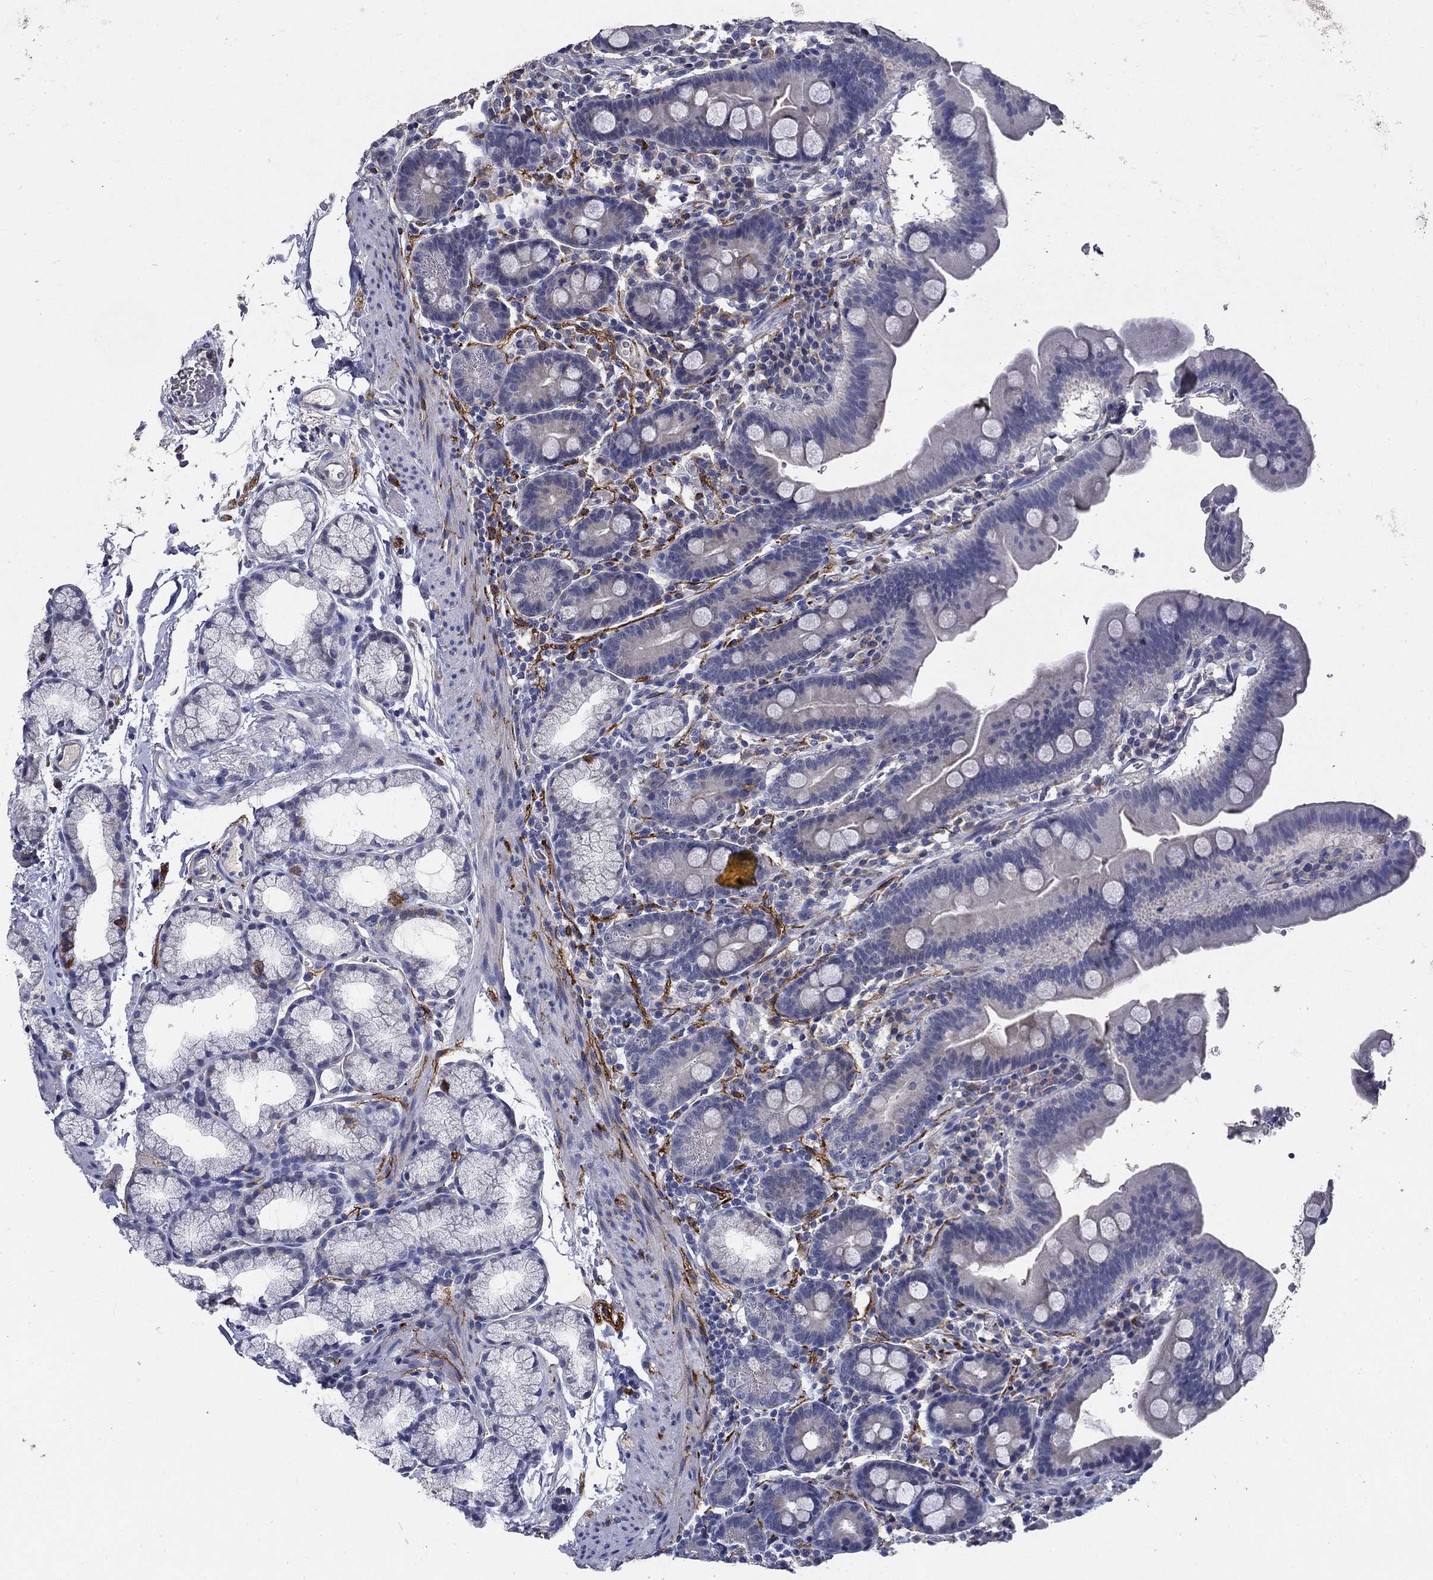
{"staining": {"intensity": "negative", "quantity": "none", "location": "none"}, "tissue": "duodenum", "cell_type": "Glandular cells", "image_type": "normal", "snomed": [{"axis": "morphology", "description": "Normal tissue, NOS"}, {"axis": "topography", "description": "Duodenum"}], "caption": "Immunohistochemistry image of benign duodenum: human duodenum stained with DAB (3,3'-diaminobenzidine) shows no significant protein staining in glandular cells. (IHC, brightfield microscopy, high magnification).", "gene": "CD274", "patient": {"sex": "male", "age": 59}}